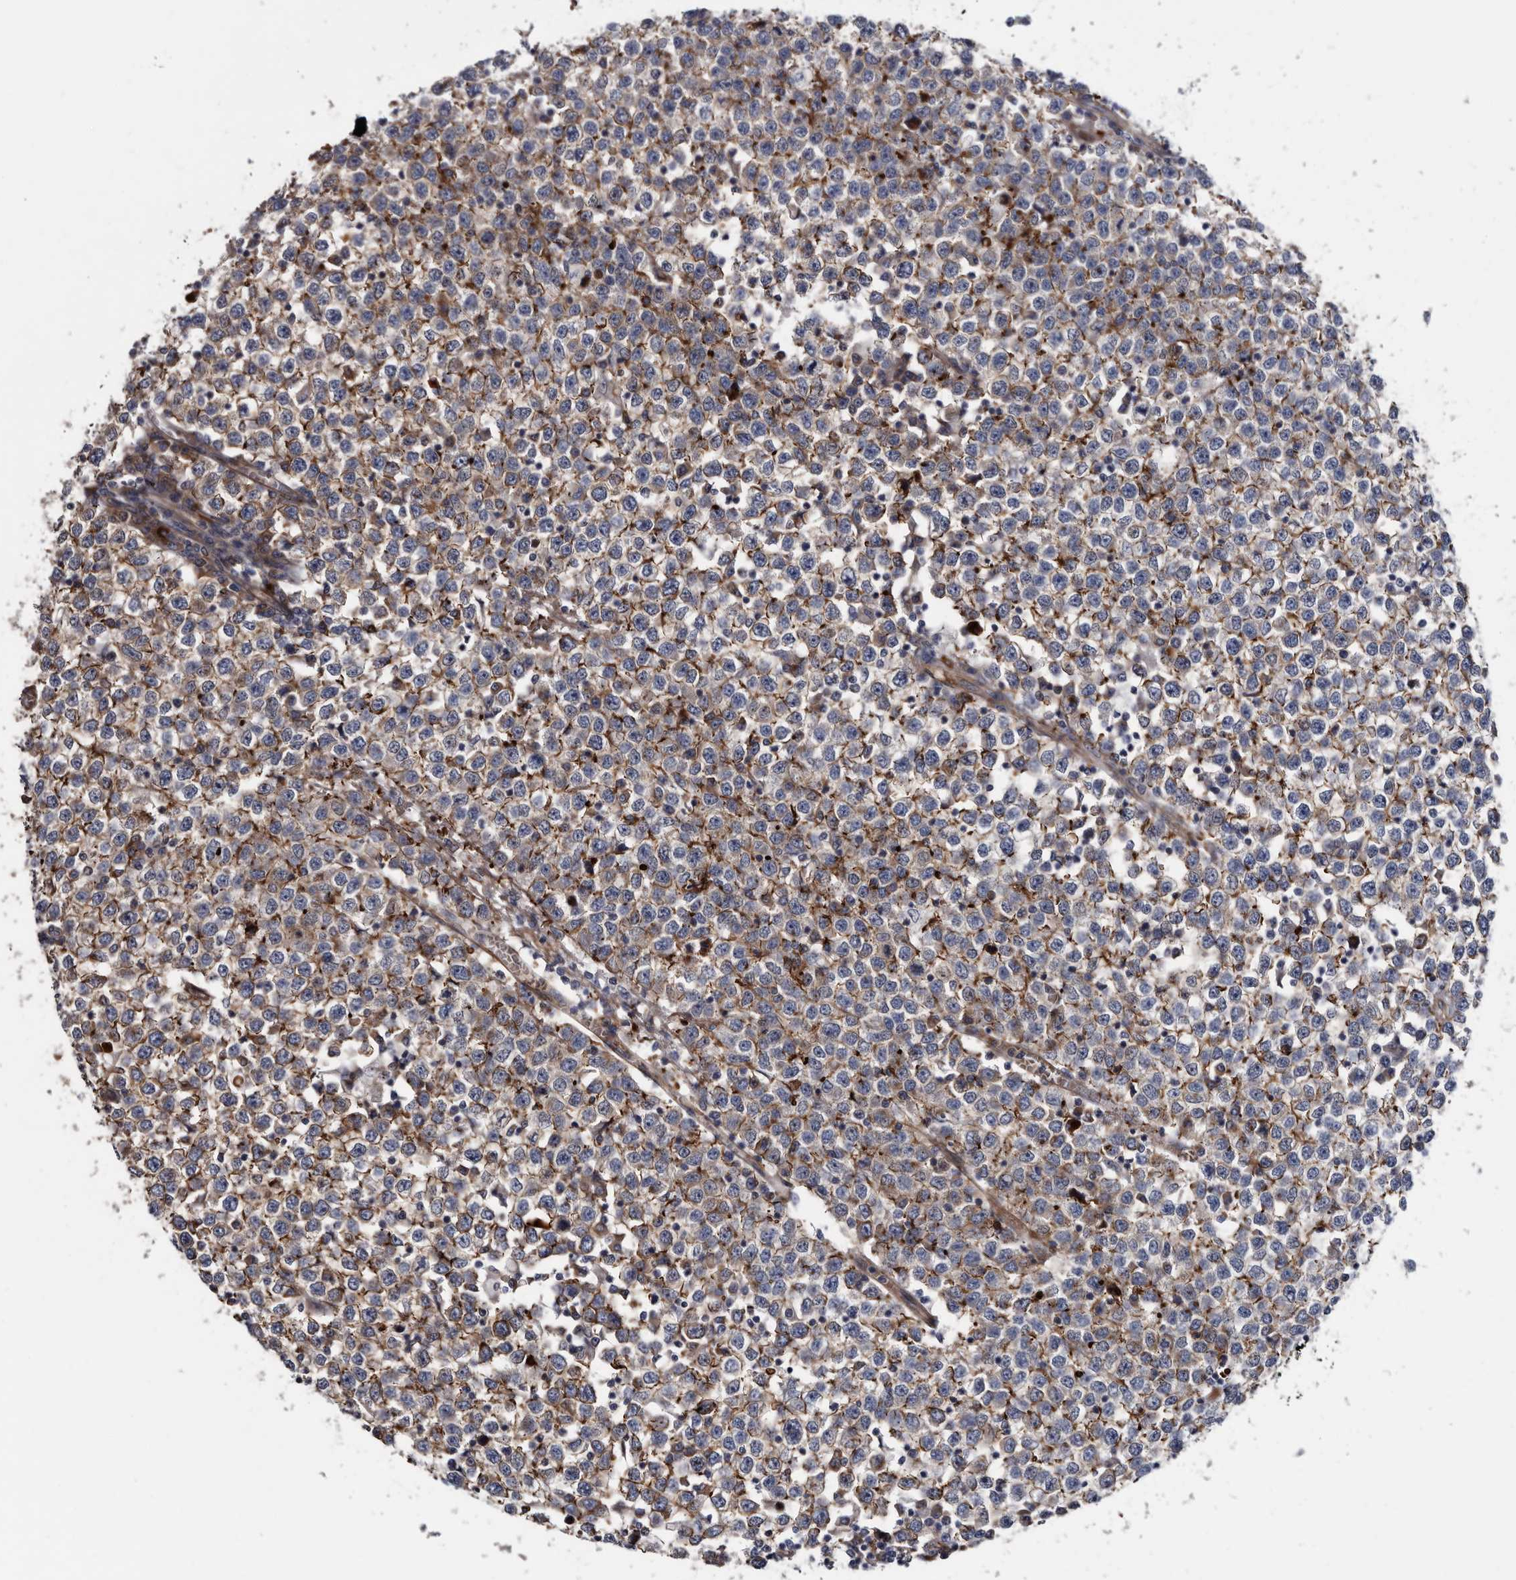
{"staining": {"intensity": "moderate", "quantity": "25%-75%", "location": "cytoplasmic/membranous"}, "tissue": "testis cancer", "cell_type": "Tumor cells", "image_type": "cancer", "snomed": [{"axis": "morphology", "description": "Seminoma, NOS"}, {"axis": "topography", "description": "Testis"}], "caption": "Approximately 25%-75% of tumor cells in human testis cancer show moderate cytoplasmic/membranous protein expression as visualized by brown immunohistochemical staining.", "gene": "TSPAN17", "patient": {"sex": "male", "age": 65}}